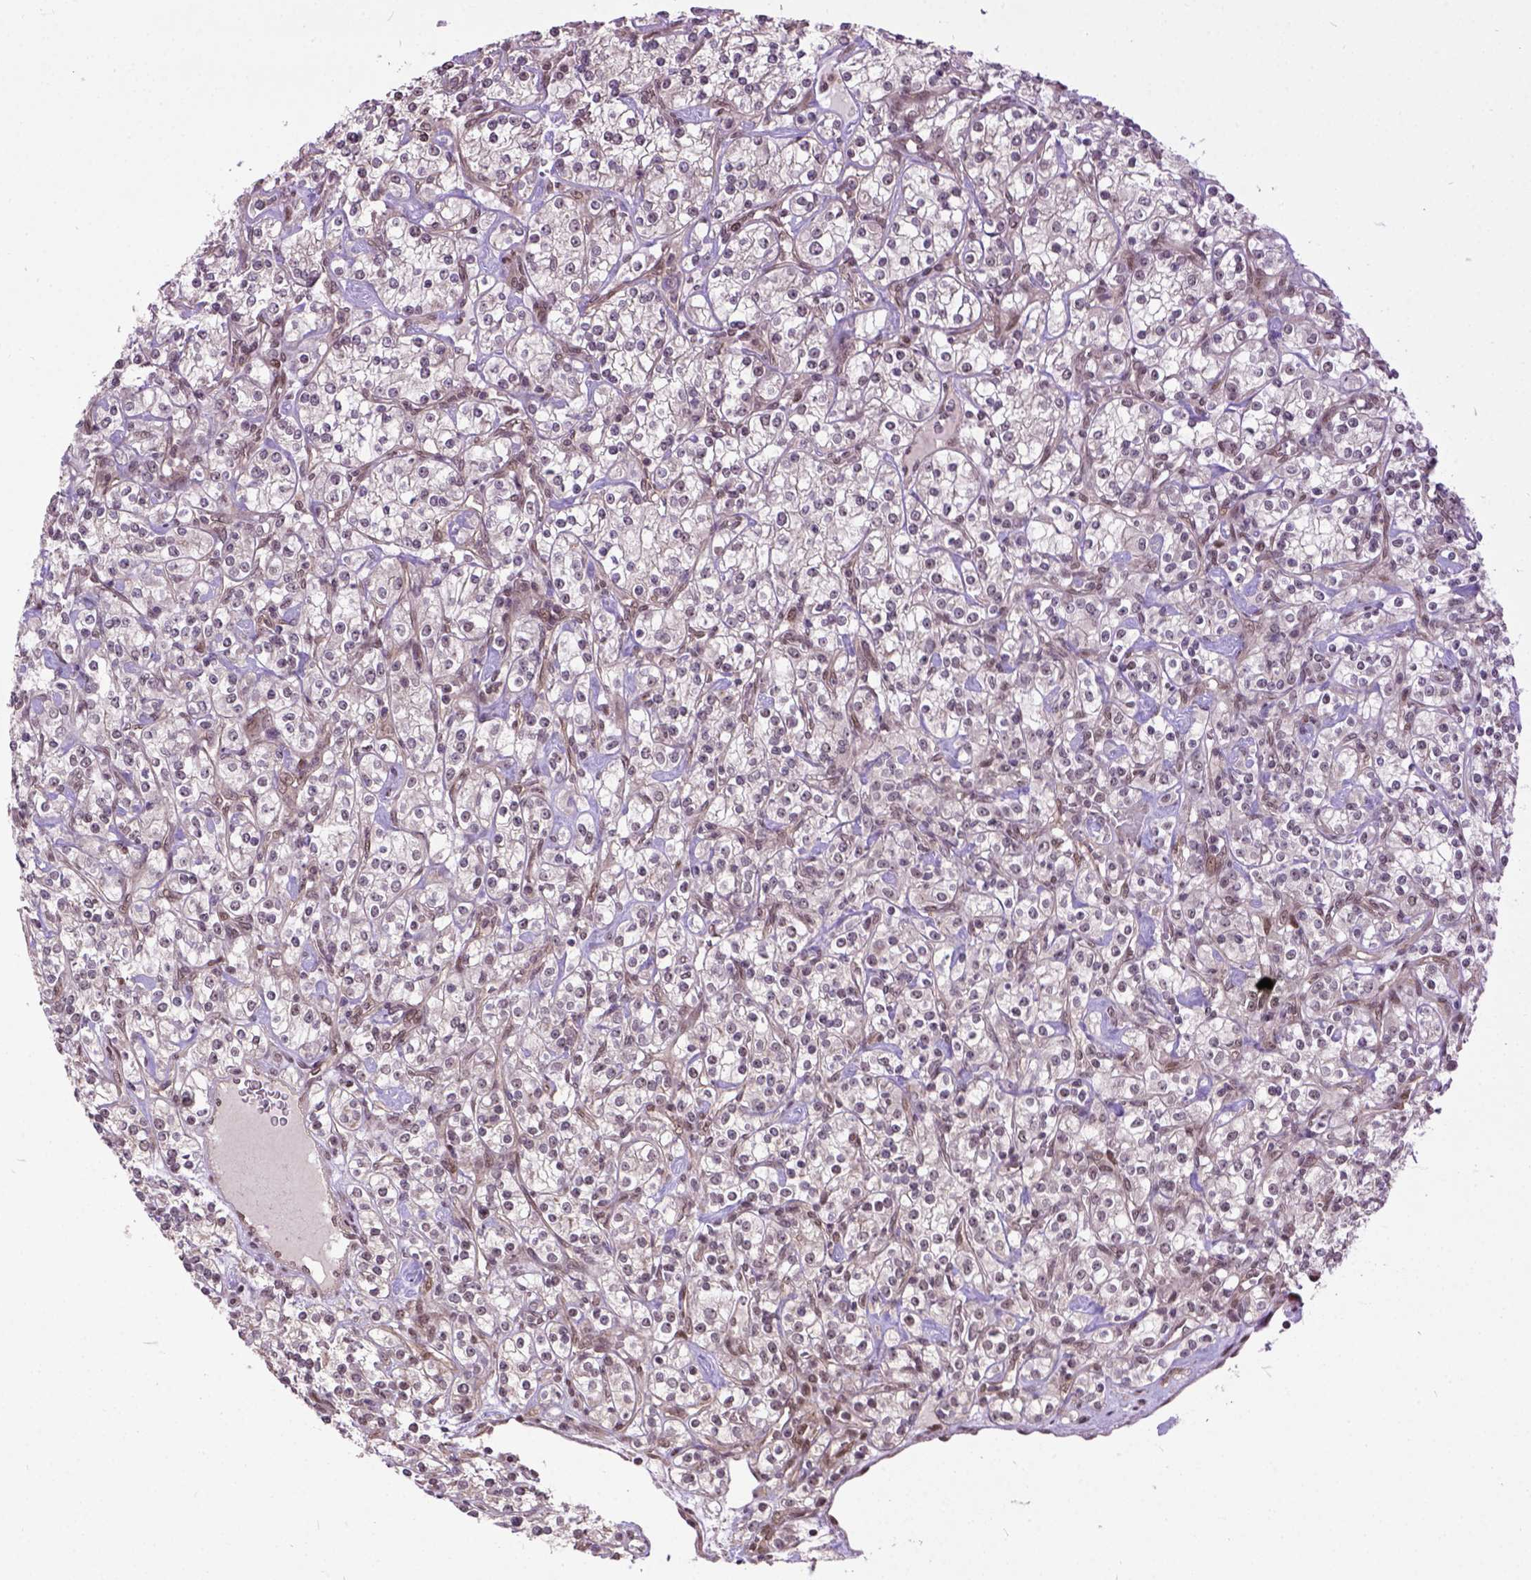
{"staining": {"intensity": "weak", "quantity": "<25%", "location": "nuclear"}, "tissue": "renal cancer", "cell_type": "Tumor cells", "image_type": "cancer", "snomed": [{"axis": "morphology", "description": "Adenocarcinoma, NOS"}, {"axis": "topography", "description": "Kidney"}], "caption": "An IHC histopathology image of renal adenocarcinoma is shown. There is no staining in tumor cells of renal adenocarcinoma. The staining was performed using DAB to visualize the protein expression in brown, while the nuclei were stained in blue with hematoxylin (Magnification: 20x).", "gene": "ZNF630", "patient": {"sex": "male", "age": 77}}